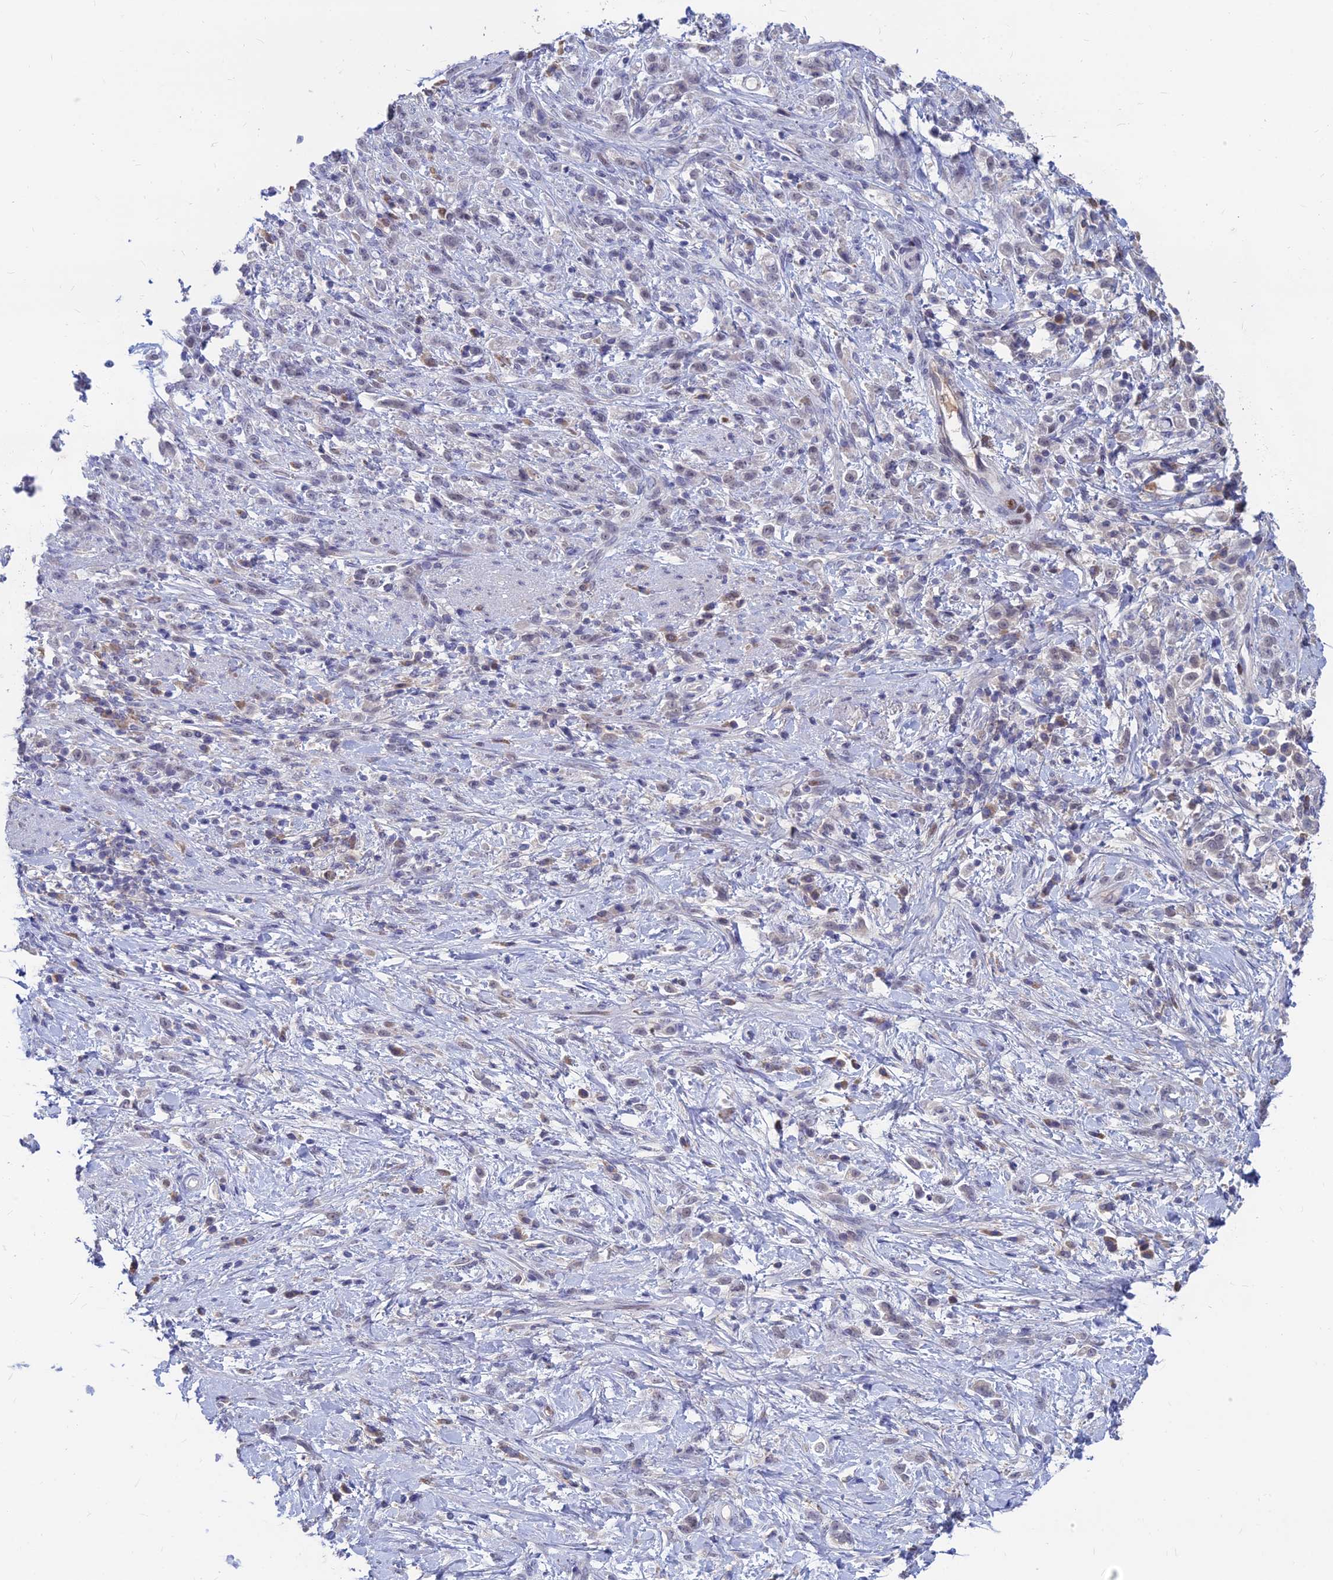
{"staining": {"intensity": "negative", "quantity": "none", "location": "none"}, "tissue": "stomach cancer", "cell_type": "Tumor cells", "image_type": "cancer", "snomed": [{"axis": "morphology", "description": "Adenocarcinoma, NOS"}, {"axis": "topography", "description": "Stomach"}], "caption": "Stomach cancer stained for a protein using IHC shows no staining tumor cells.", "gene": "GOLGA6D", "patient": {"sex": "female", "age": 60}}